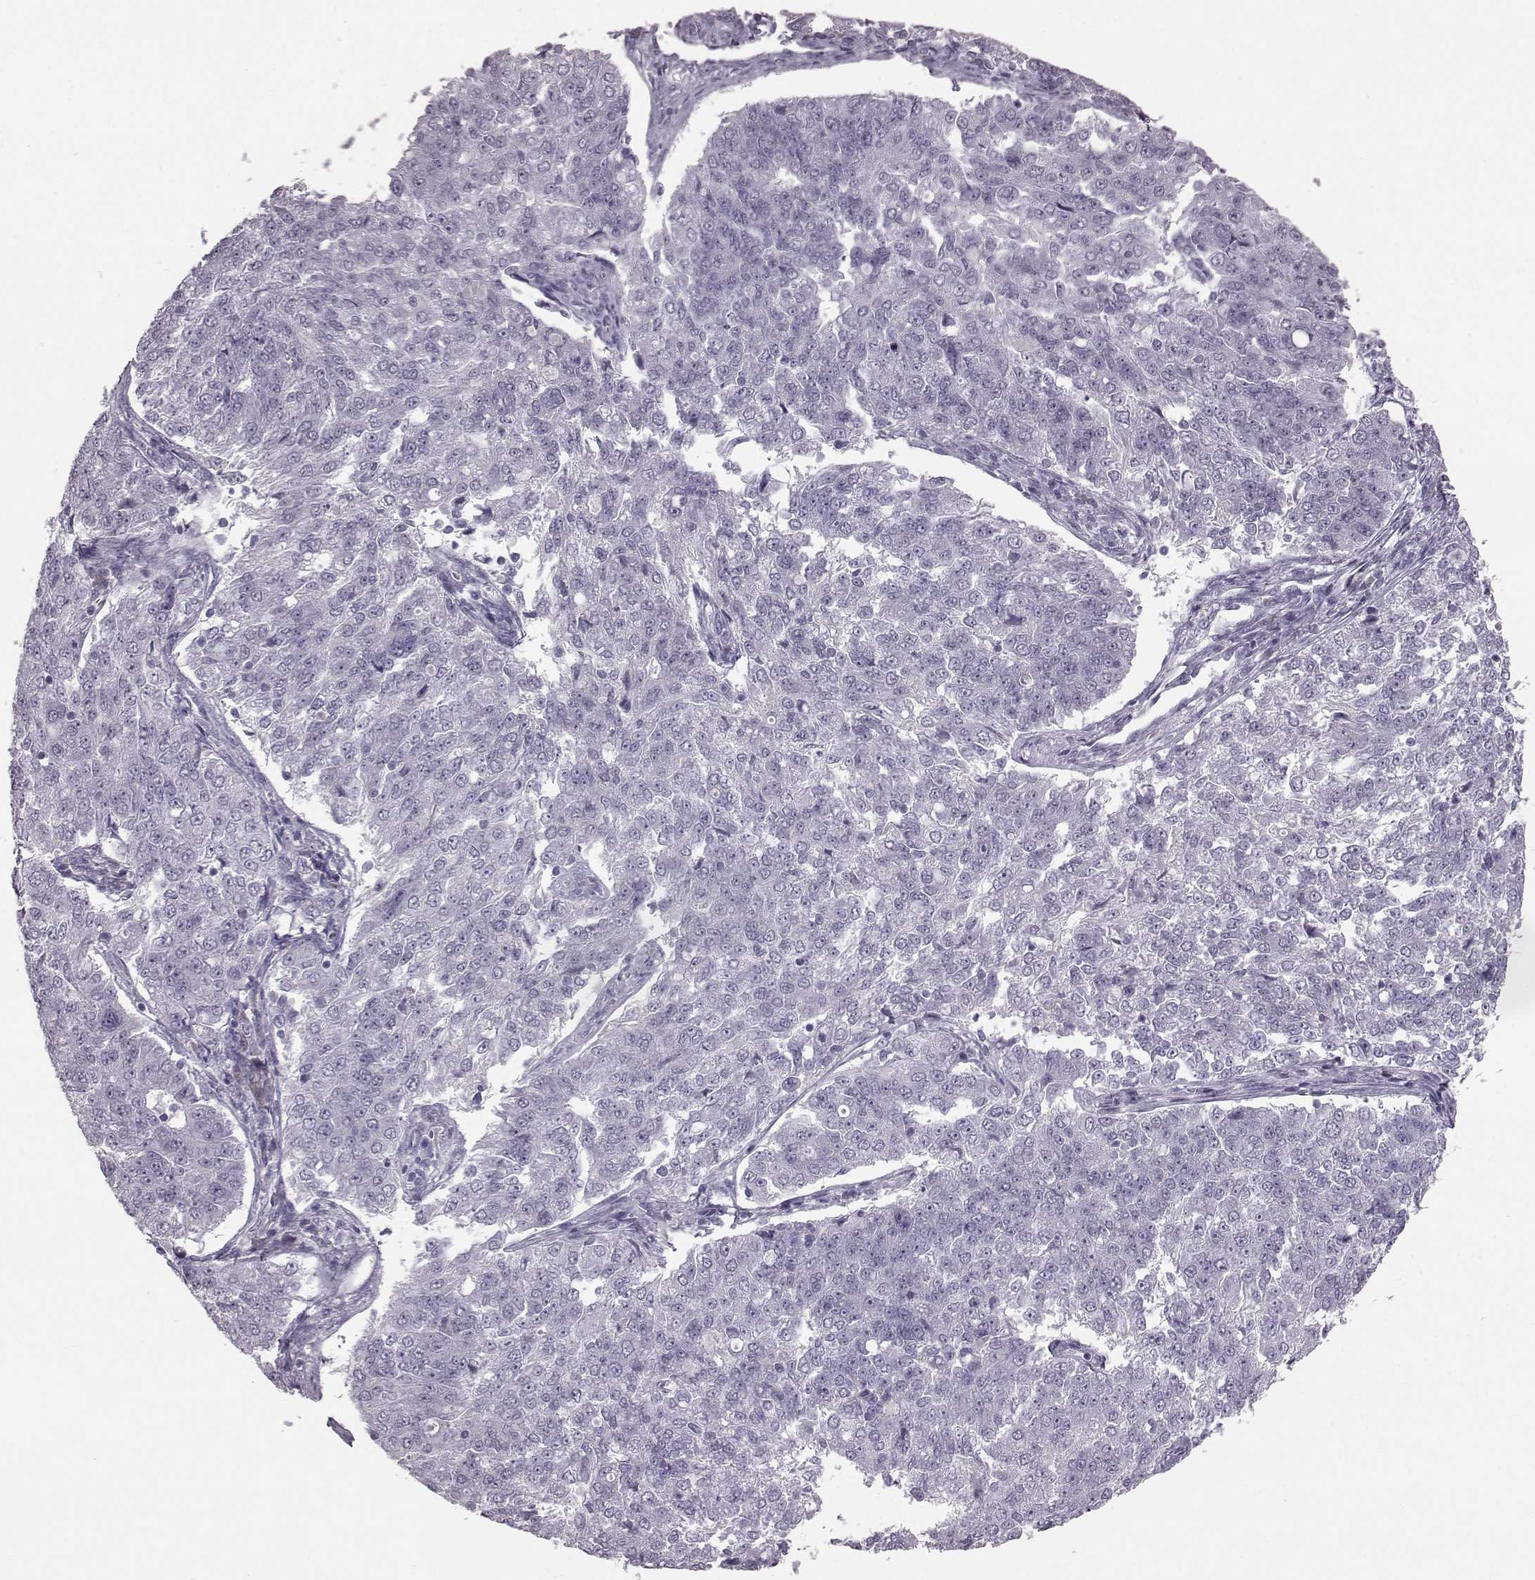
{"staining": {"intensity": "negative", "quantity": "none", "location": "none"}, "tissue": "endometrial cancer", "cell_type": "Tumor cells", "image_type": "cancer", "snomed": [{"axis": "morphology", "description": "Adenocarcinoma, NOS"}, {"axis": "topography", "description": "Endometrium"}], "caption": "Immunohistochemical staining of adenocarcinoma (endometrial) displays no significant staining in tumor cells.", "gene": "JSRP1", "patient": {"sex": "female", "age": 43}}